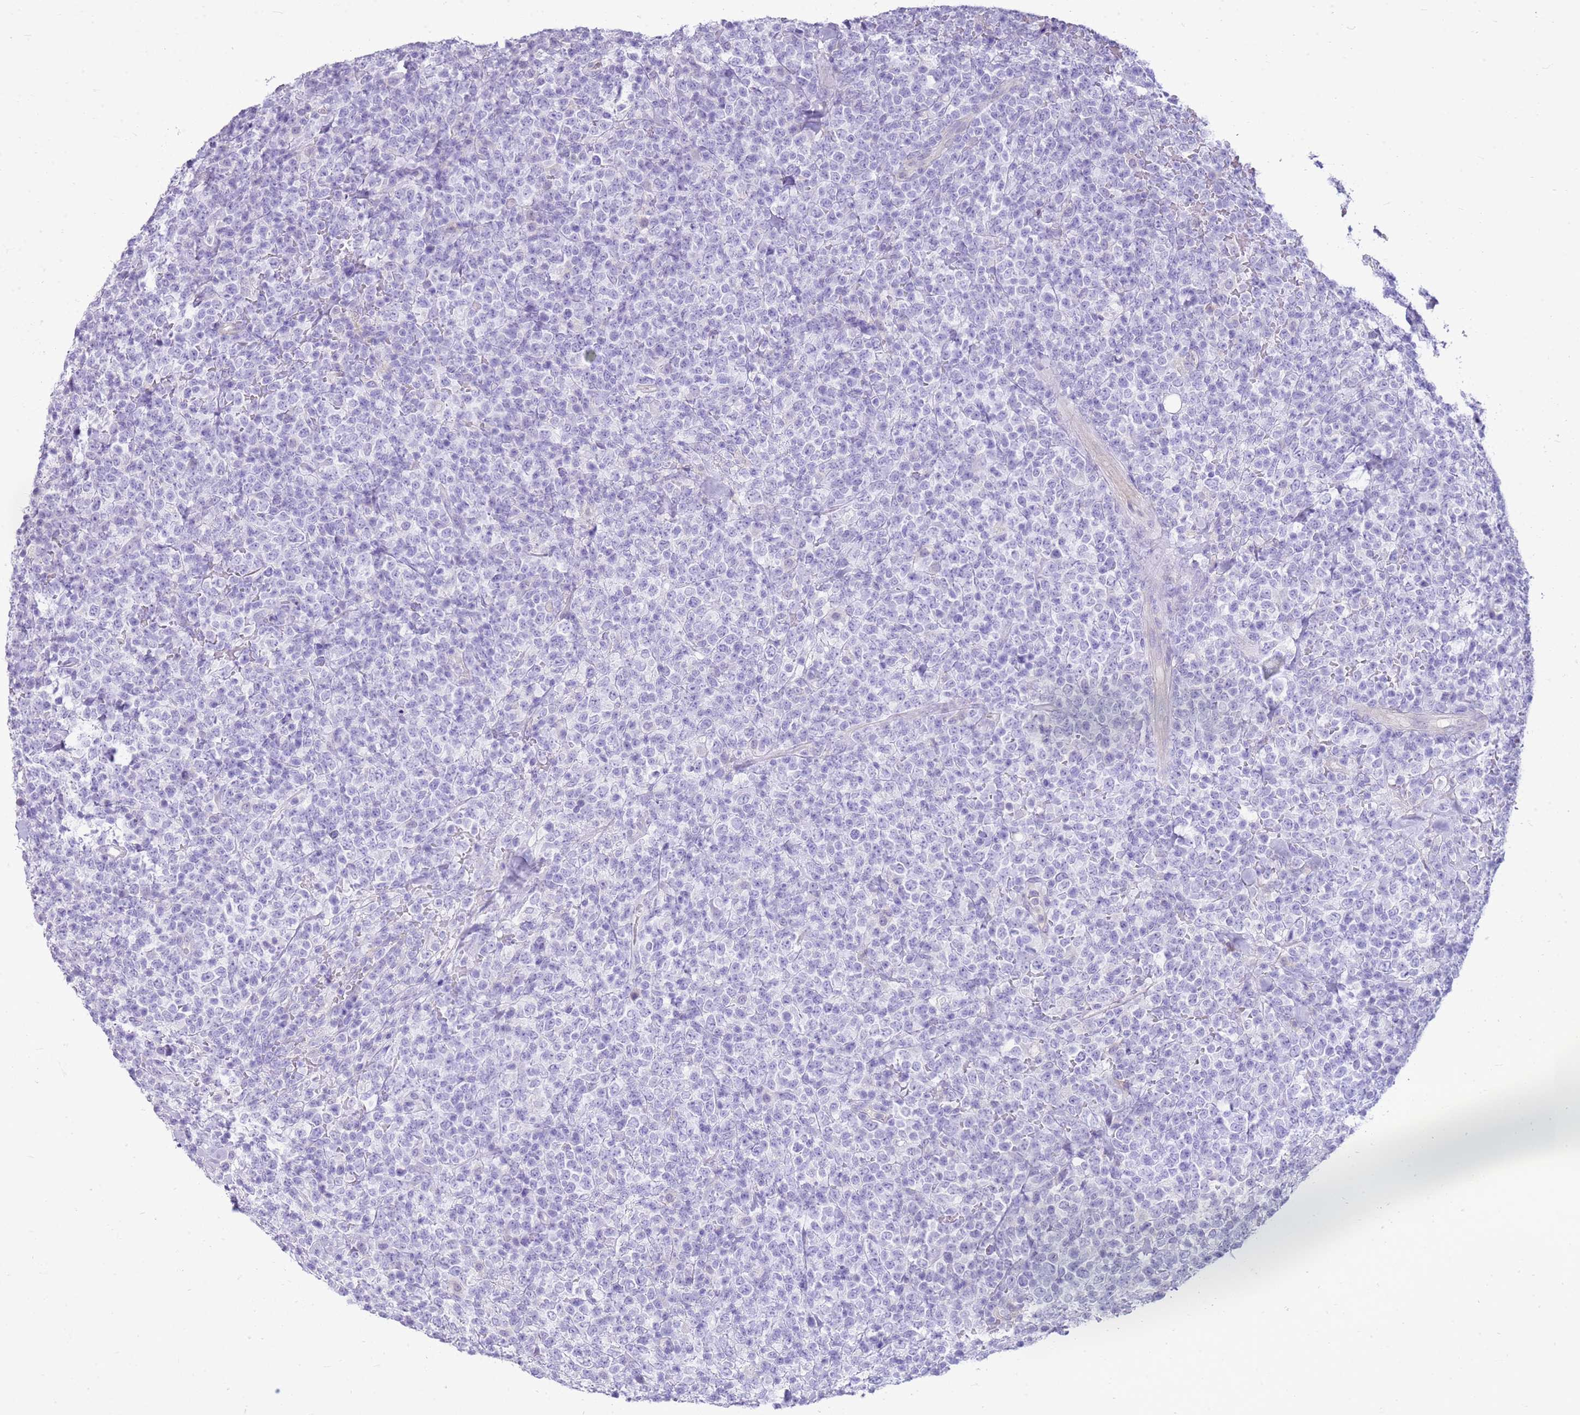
{"staining": {"intensity": "negative", "quantity": "none", "location": "none"}, "tissue": "lymphoma", "cell_type": "Tumor cells", "image_type": "cancer", "snomed": [{"axis": "morphology", "description": "Malignant lymphoma, non-Hodgkin's type, High grade"}, {"axis": "topography", "description": "Colon"}], "caption": "Human lymphoma stained for a protein using immunohistochemistry exhibits no expression in tumor cells.", "gene": "SULT1E1", "patient": {"sex": "female", "age": 53}}